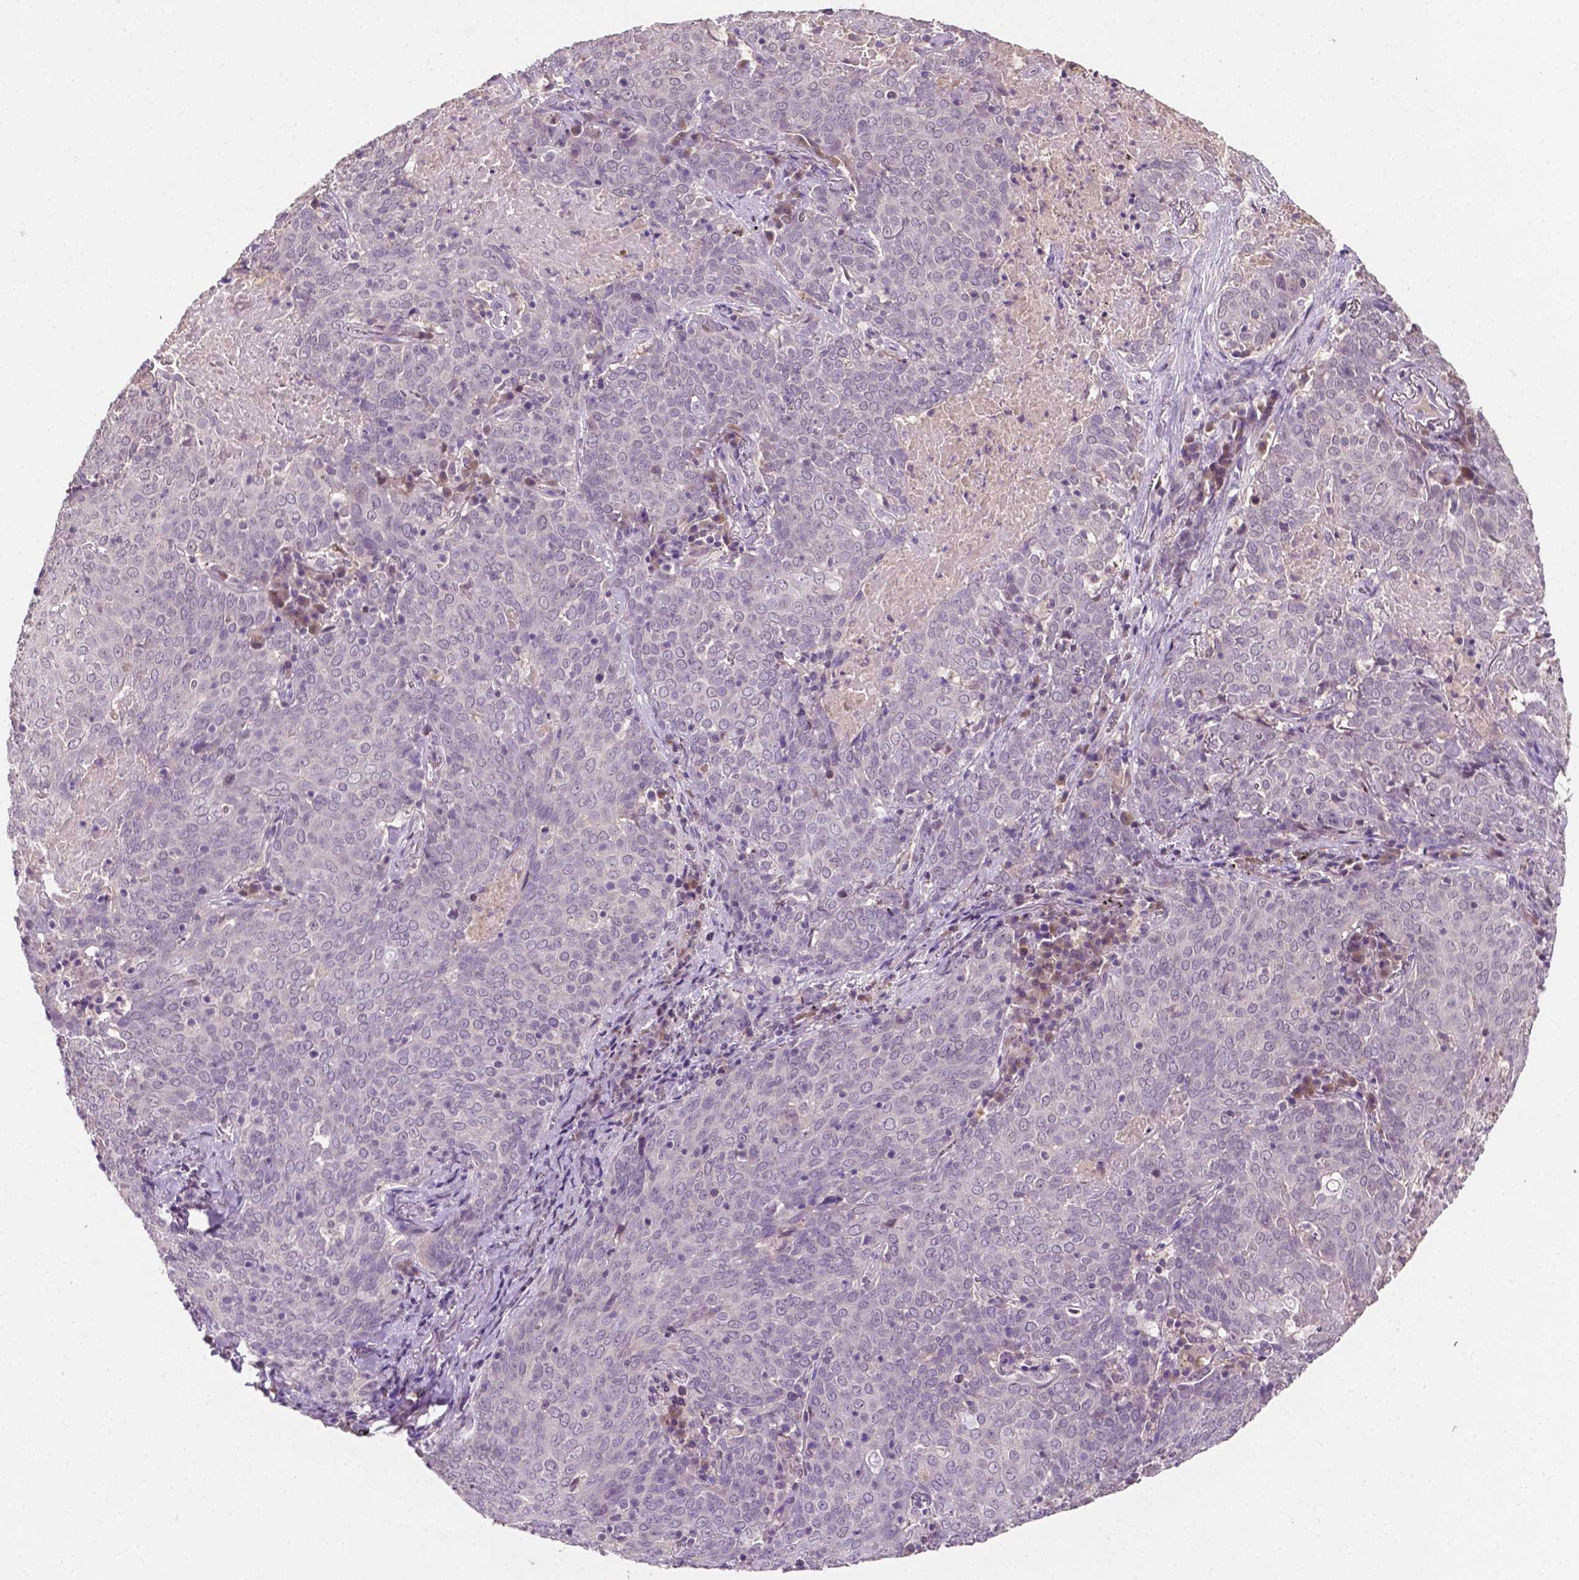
{"staining": {"intensity": "negative", "quantity": "none", "location": "none"}, "tissue": "lung cancer", "cell_type": "Tumor cells", "image_type": "cancer", "snomed": [{"axis": "morphology", "description": "Squamous cell carcinoma, NOS"}, {"axis": "topography", "description": "Lung"}], "caption": "Histopathology image shows no significant protein expression in tumor cells of lung cancer (squamous cell carcinoma). Nuclei are stained in blue.", "gene": "MROH6", "patient": {"sex": "male", "age": 82}}